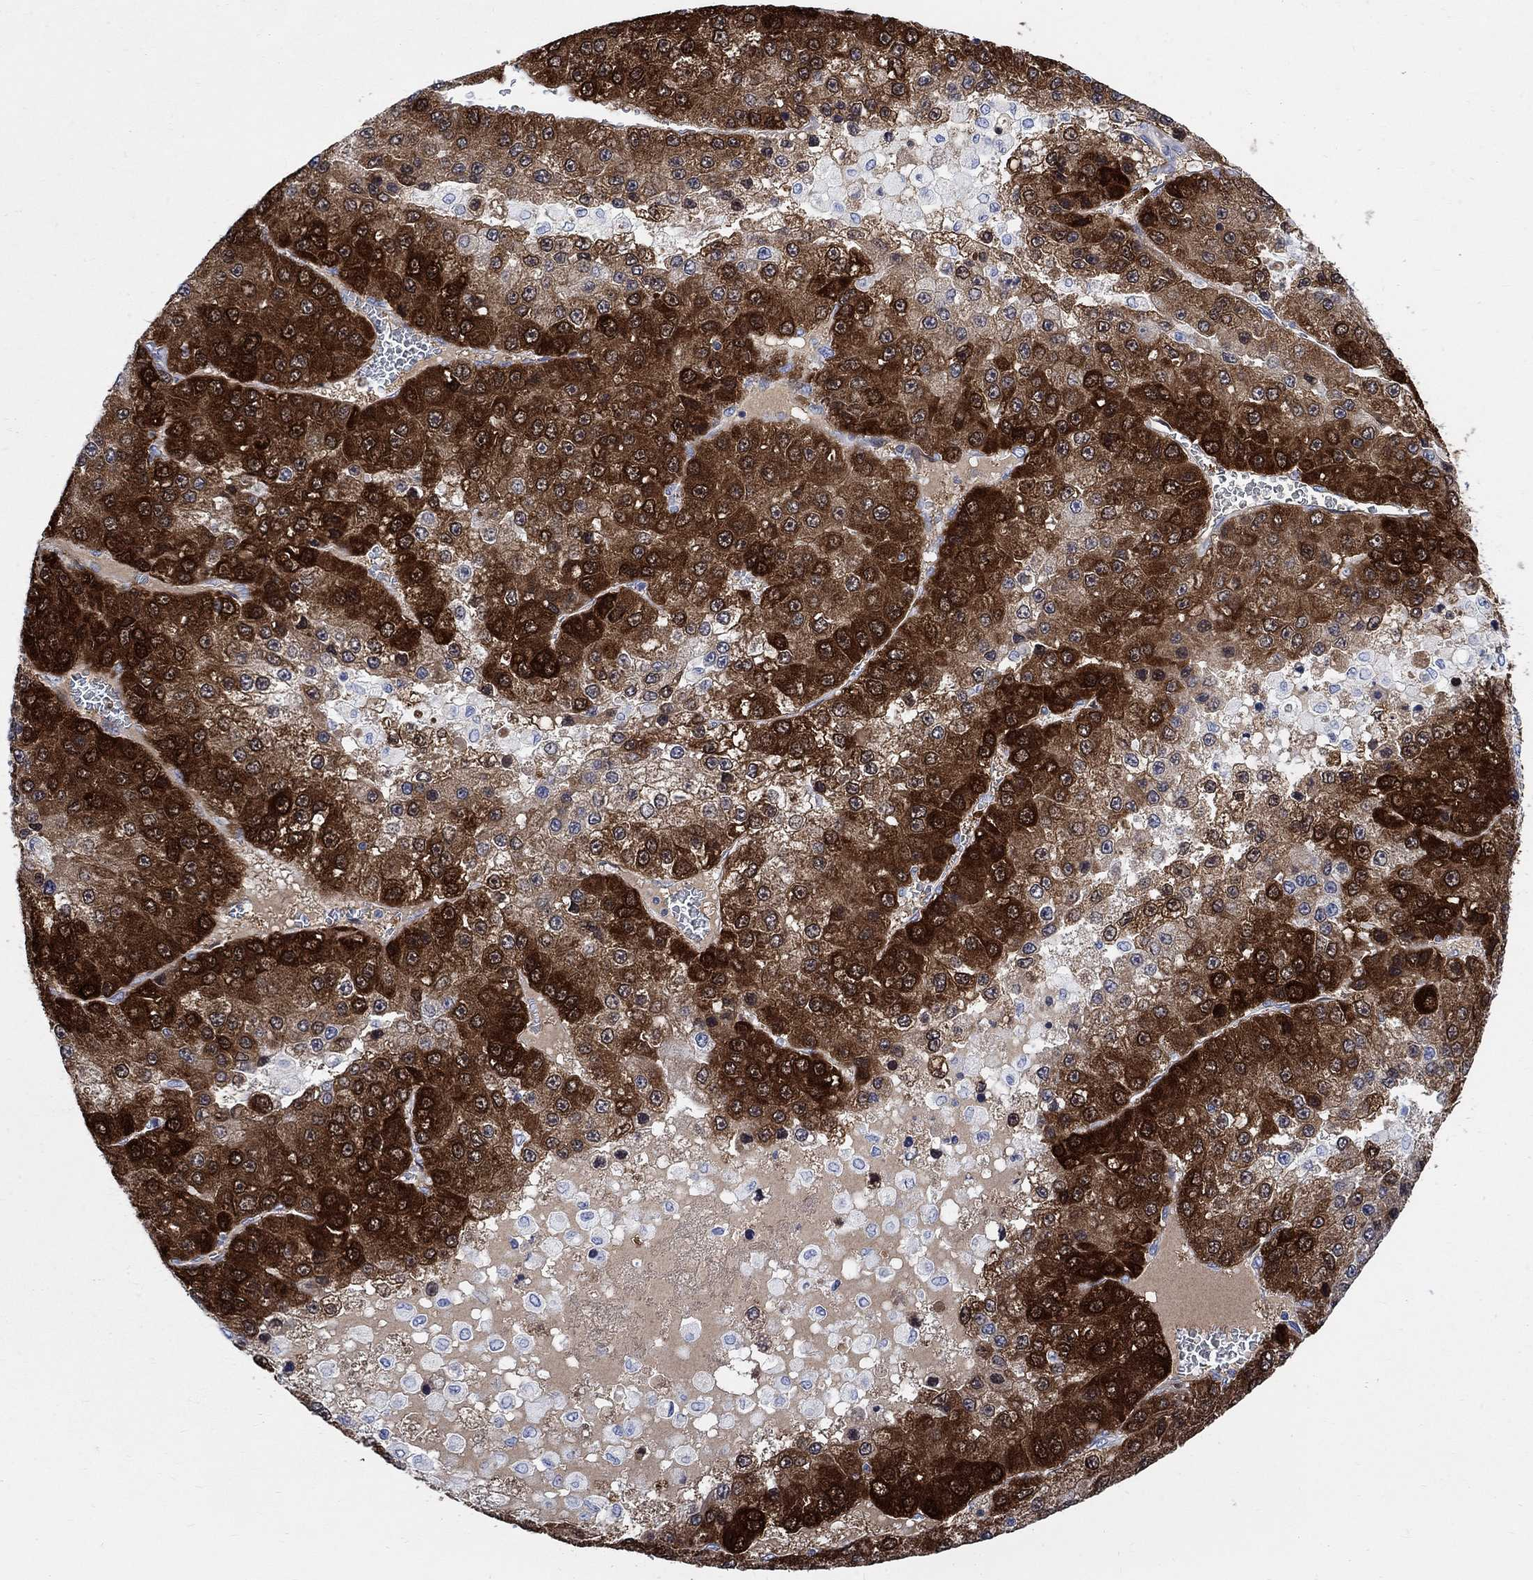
{"staining": {"intensity": "strong", "quantity": ">75%", "location": "cytoplasmic/membranous"}, "tissue": "liver cancer", "cell_type": "Tumor cells", "image_type": "cancer", "snomed": [{"axis": "morphology", "description": "Carcinoma, Hepatocellular, NOS"}, {"axis": "topography", "description": "Liver"}], "caption": "Immunohistochemistry (DAB (3,3'-diaminobenzidine)) staining of hepatocellular carcinoma (liver) shows strong cytoplasmic/membranous protein staining in about >75% of tumor cells.", "gene": "CPLX2", "patient": {"sex": "female", "age": 73}}